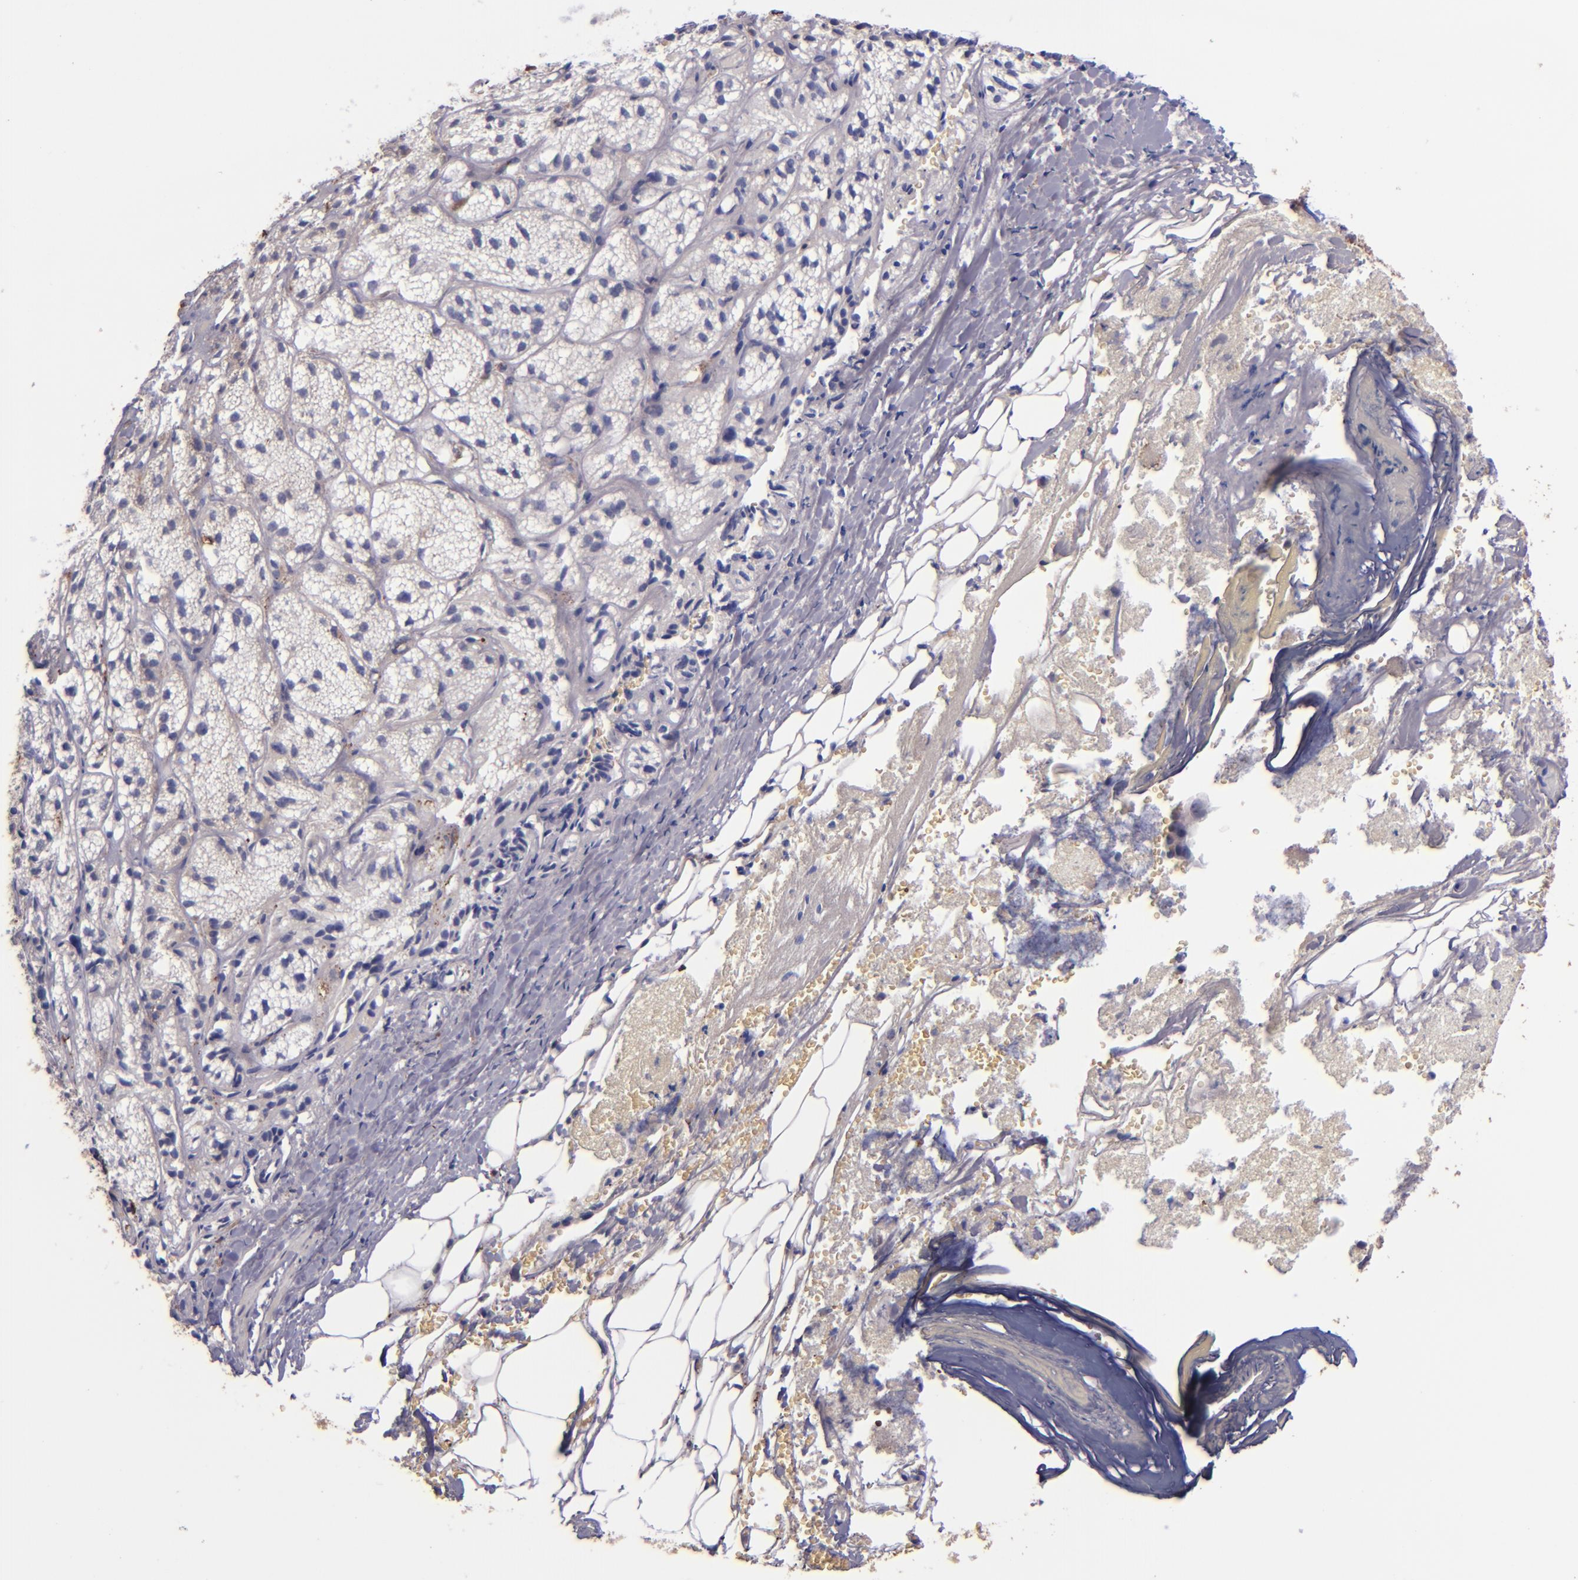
{"staining": {"intensity": "negative", "quantity": "none", "location": "none"}, "tissue": "adrenal gland", "cell_type": "Glandular cells", "image_type": "normal", "snomed": [{"axis": "morphology", "description": "Normal tissue, NOS"}, {"axis": "topography", "description": "Adrenal gland"}], "caption": "Immunohistochemistry (IHC) histopathology image of unremarkable adrenal gland stained for a protein (brown), which shows no expression in glandular cells. Nuclei are stained in blue.", "gene": "F13A1", "patient": {"sex": "female", "age": 71}}